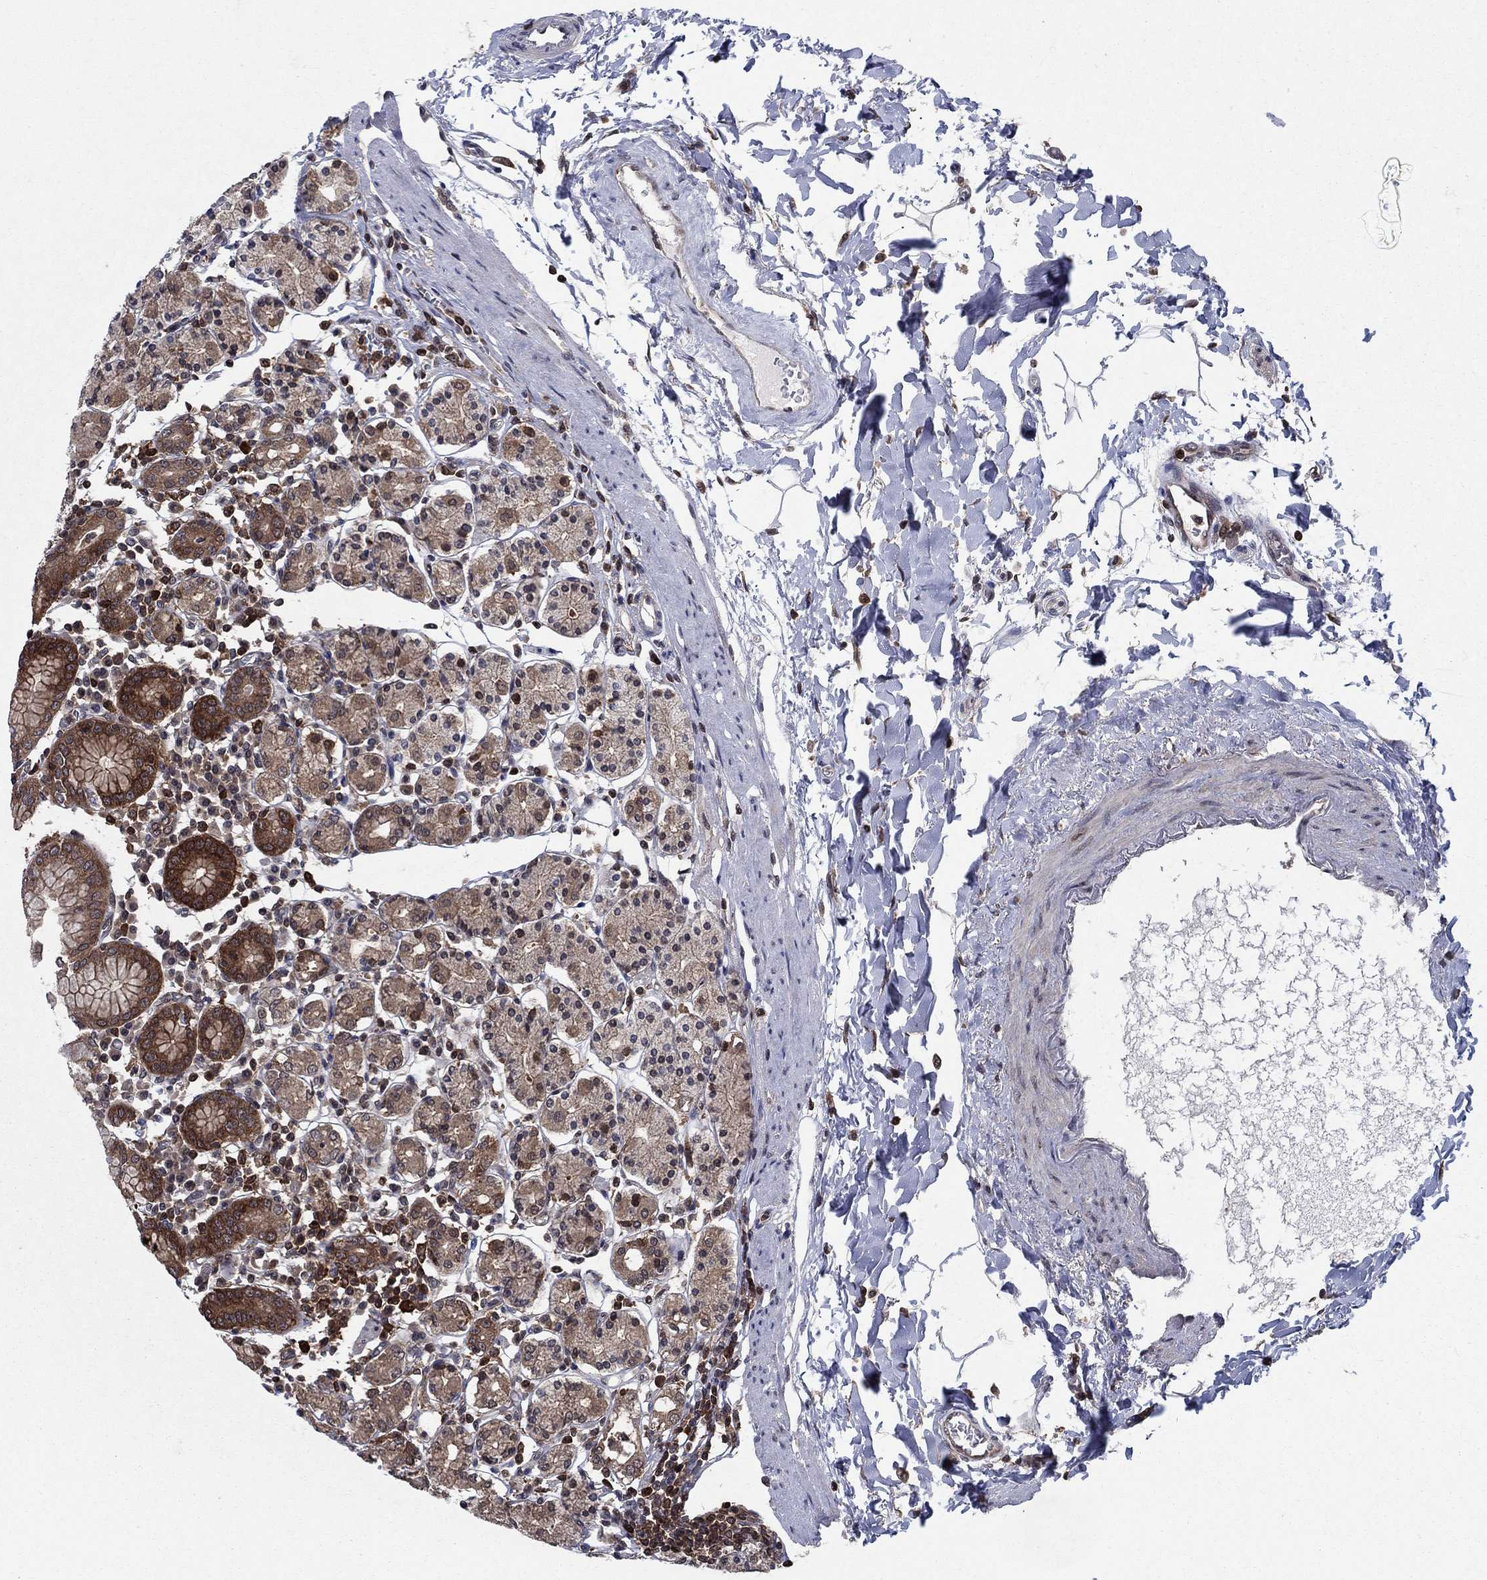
{"staining": {"intensity": "strong", "quantity": "25%-75%", "location": "cytoplasmic/membranous"}, "tissue": "stomach", "cell_type": "Glandular cells", "image_type": "normal", "snomed": [{"axis": "morphology", "description": "Normal tissue, NOS"}, {"axis": "topography", "description": "Stomach, upper"}, {"axis": "topography", "description": "Stomach"}], "caption": "Immunohistochemistry staining of benign stomach, which shows high levels of strong cytoplasmic/membranous staining in about 25%-75% of glandular cells indicating strong cytoplasmic/membranous protein positivity. The staining was performed using DAB (brown) for protein detection and nuclei were counterstained in hematoxylin (blue).", "gene": "CACYBP", "patient": {"sex": "male", "age": 62}}